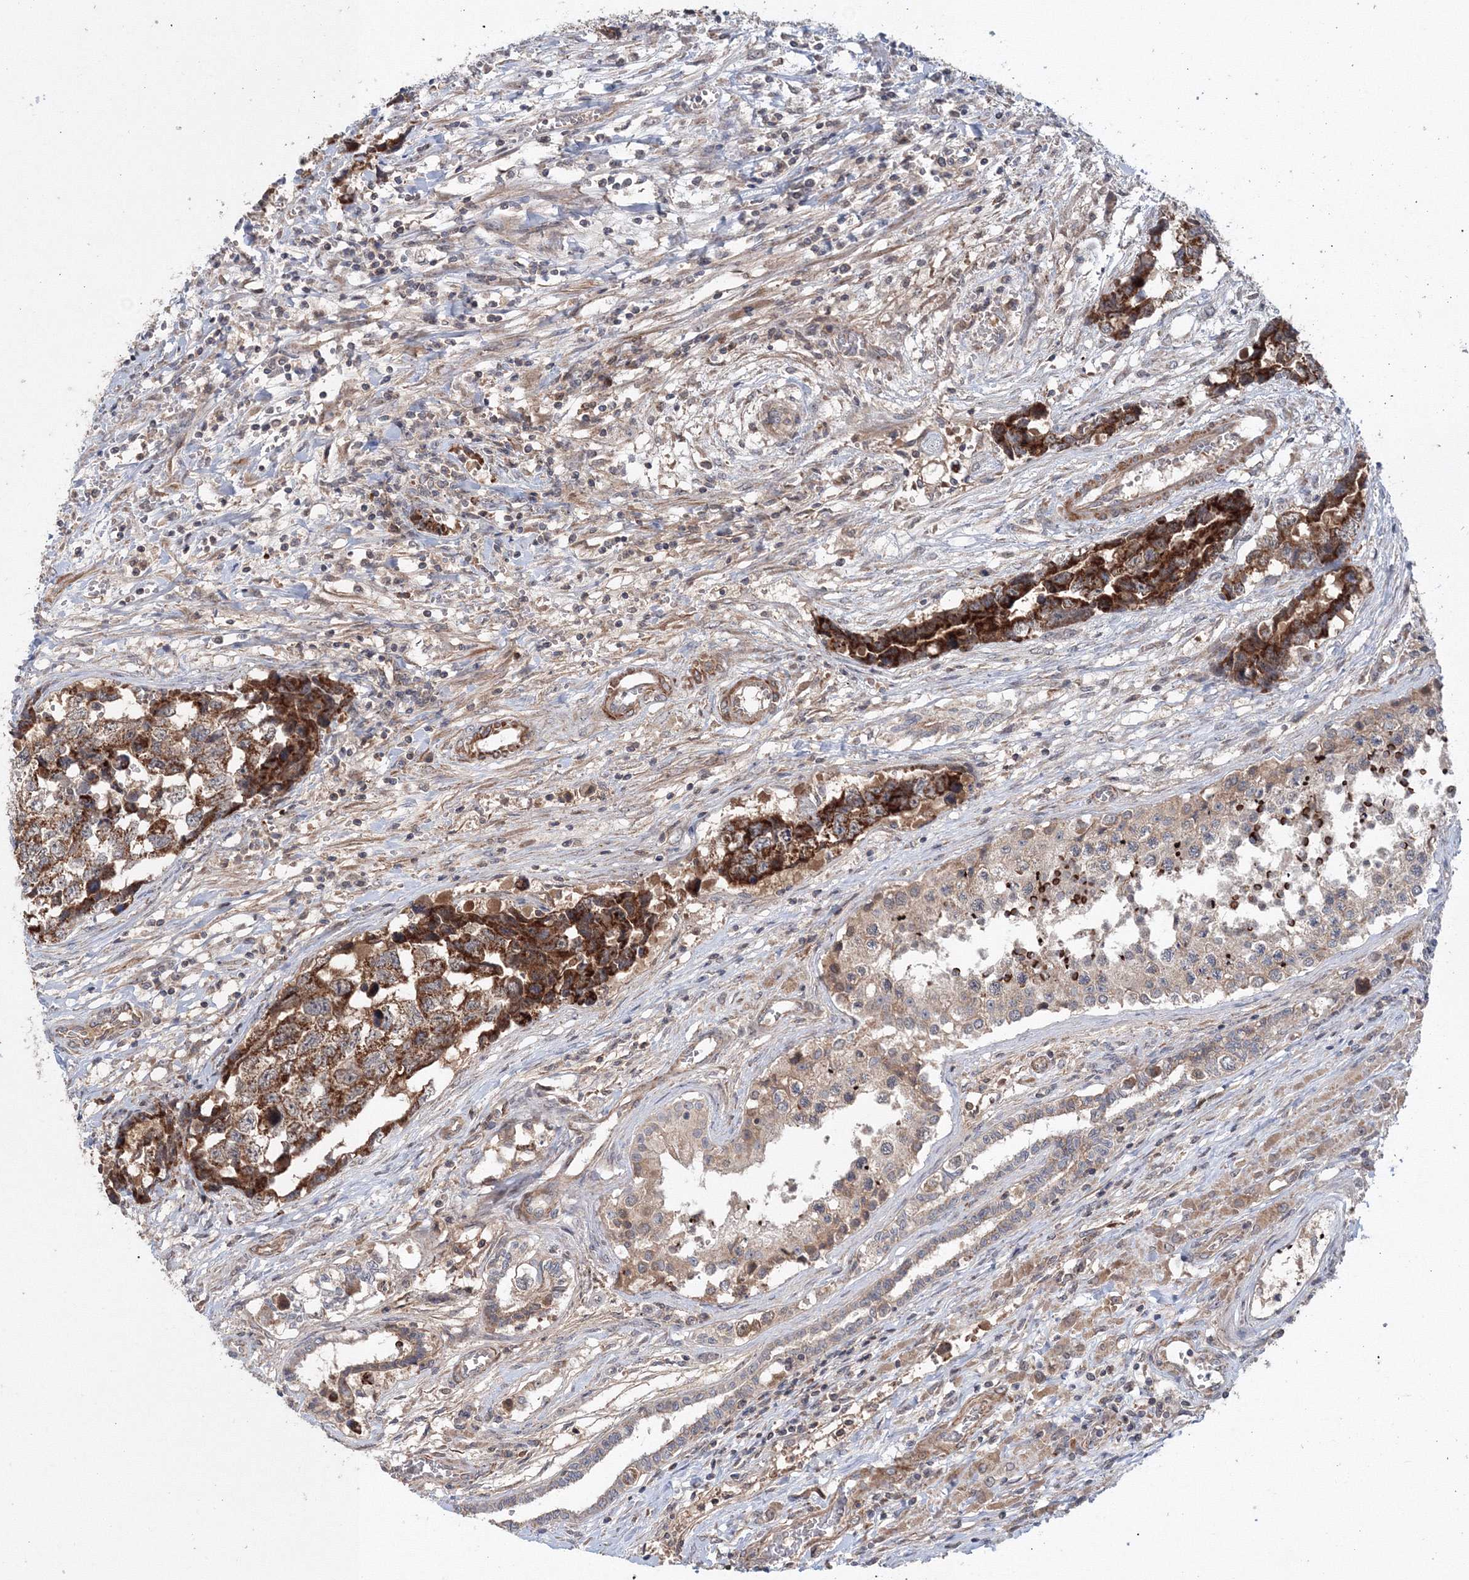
{"staining": {"intensity": "strong", "quantity": ">75%", "location": "cytoplasmic/membranous"}, "tissue": "testis cancer", "cell_type": "Tumor cells", "image_type": "cancer", "snomed": [{"axis": "morphology", "description": "Carcinoma, Embryonal, NOS"}, {"axis": "topography", "description": "Testis"}], "caption": "Immunohistochemistry of human testis cancer exhibits high levels of strong cytoplasmic/membranous positivity in approximately >75% of tumor cells. The protein is stained brown, and the nuclei are stained in blue (DAB (3,3'-diaminobenzidine) IHC with brightfield microscopy, high magnification).", "gene": "NOA1", "patient": {"sex": "male", "age": 31}}